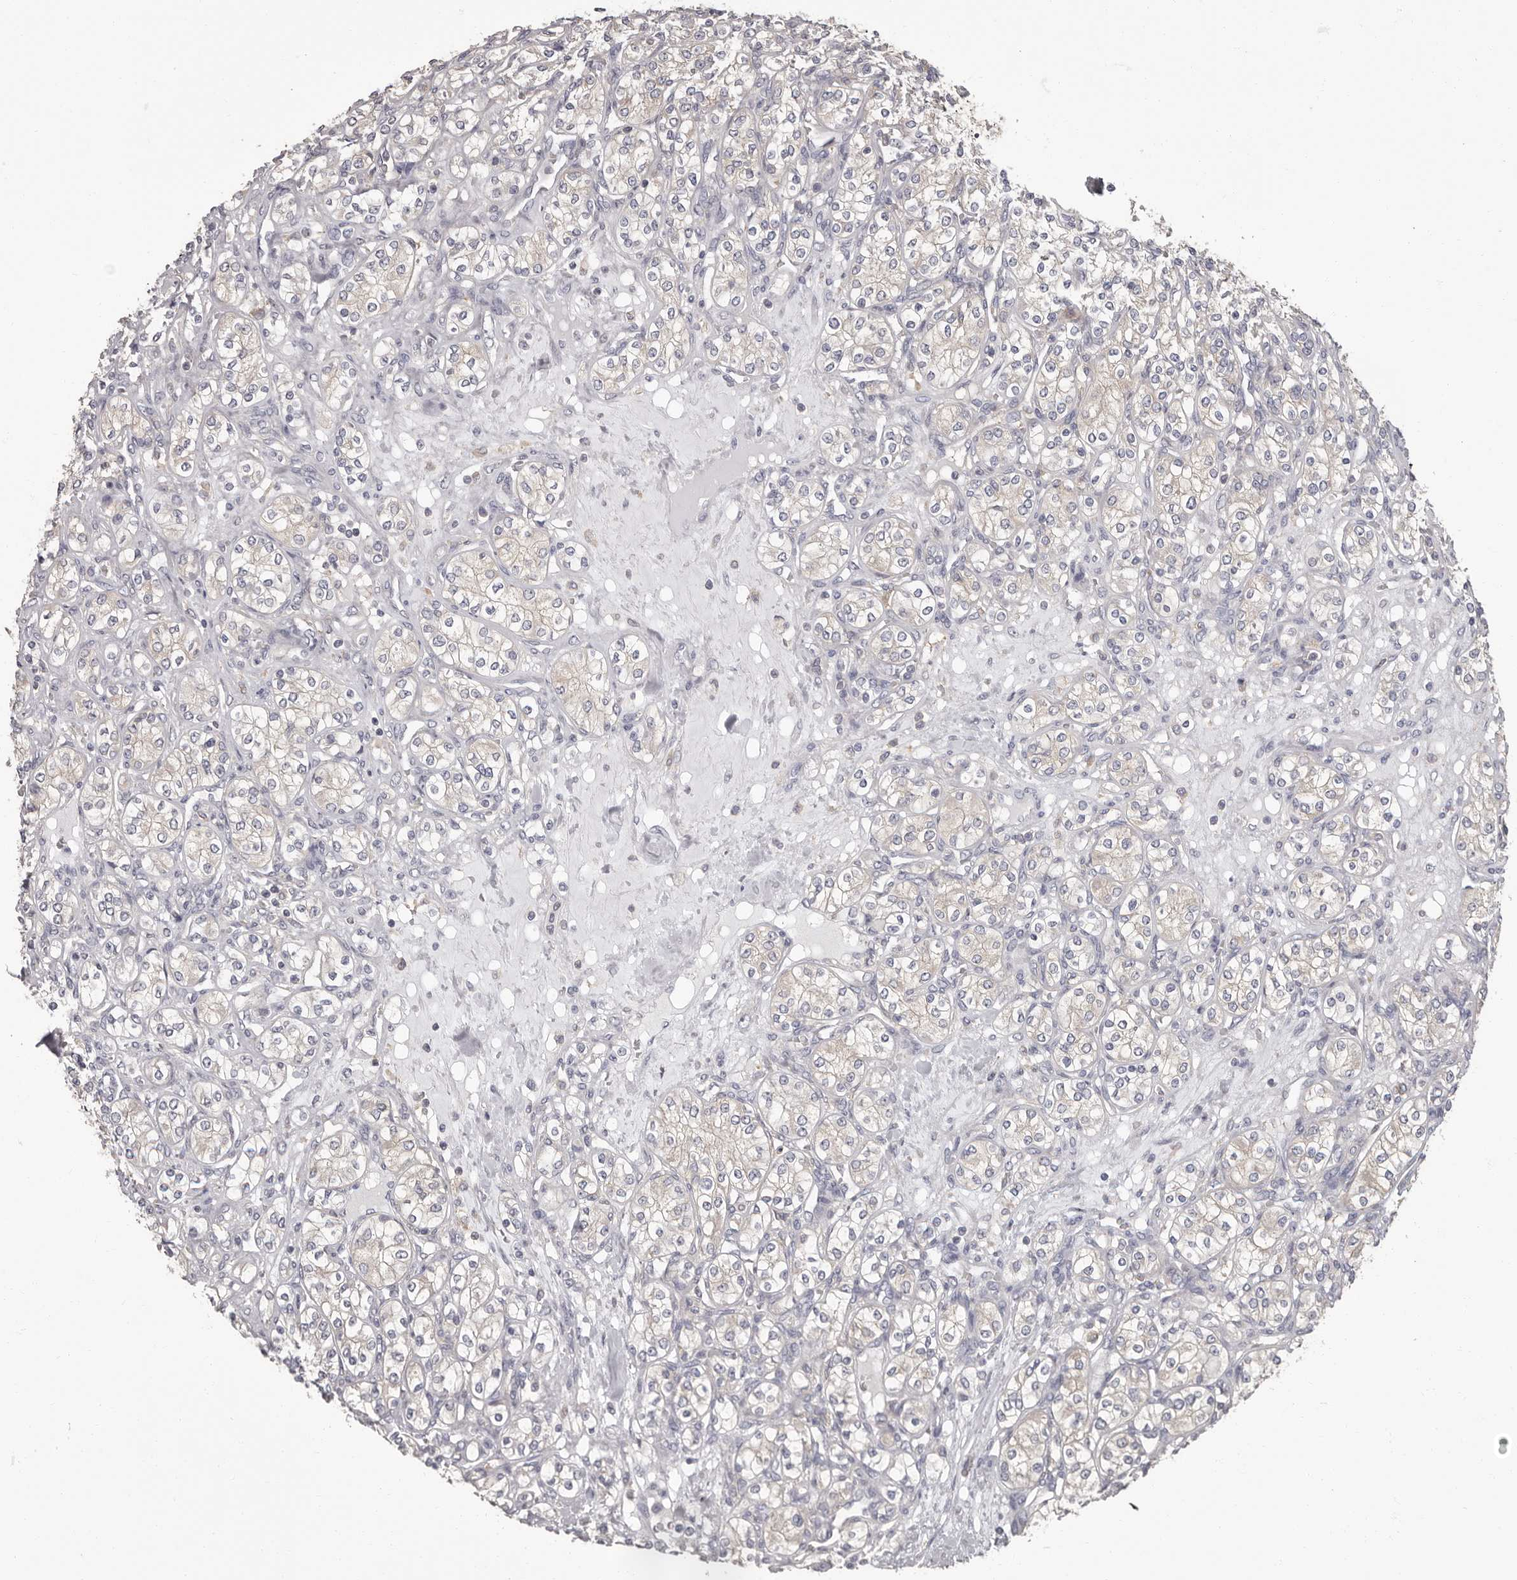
{"staining": {"intensity": "negative", "quantity": "none", "location": "none"}, "tissue": "renal cancer", "cell_type": "Tumor cells", "image_type": "cancer", "snomed": [{"axis": "morphology", "description": "Adenocarcinoma, NOS"}, {"axis": "topography", "description": "Kidney"}], "caption": "The histopathology image displays no significant expression in tumor cells of renal cancer (adenocarcinoma). Nuclei are stained in blue.", "gene": "APEH", "patient": {"sex": "male", "age": 77}}